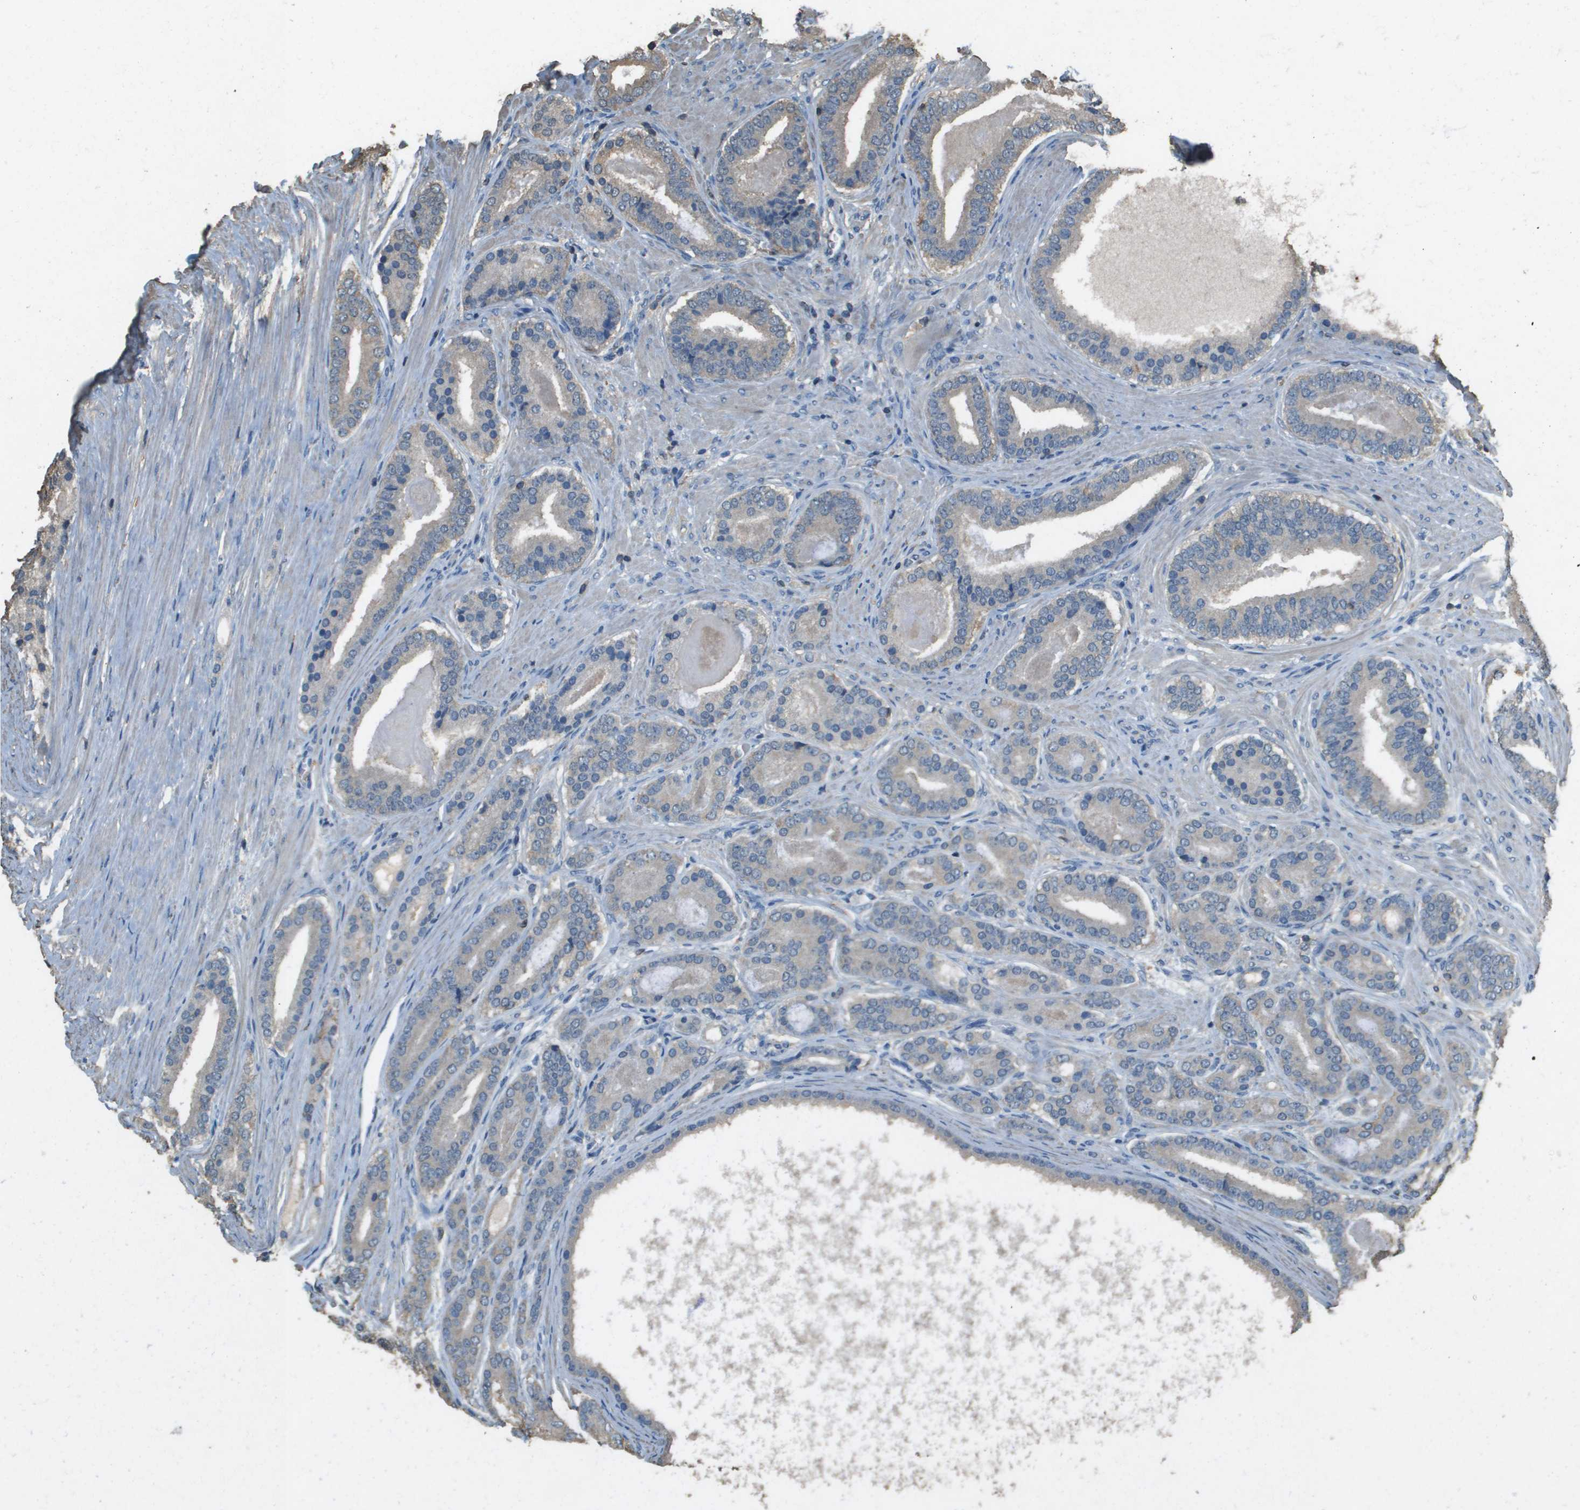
{"staining": {"intensity": "weak", "quantity": "<25%", "location": "cytoplasmic/membranous"}, "tissue": "prostate cancer", "cell_type": "Tumor cells", "image_type": "cancer", "snomed": [{"axis": "morphology", "description": "Adenocarcinoma, High grade"}, {"axis": "topography", "description": "Prostate"}], "caption": "Protein analysis of prostate adenocarcinoma (high-grade) shows no significant expression in tumor cells.", "gene": "MS4A7", "patient": {"sex": "male", "age": 60}}